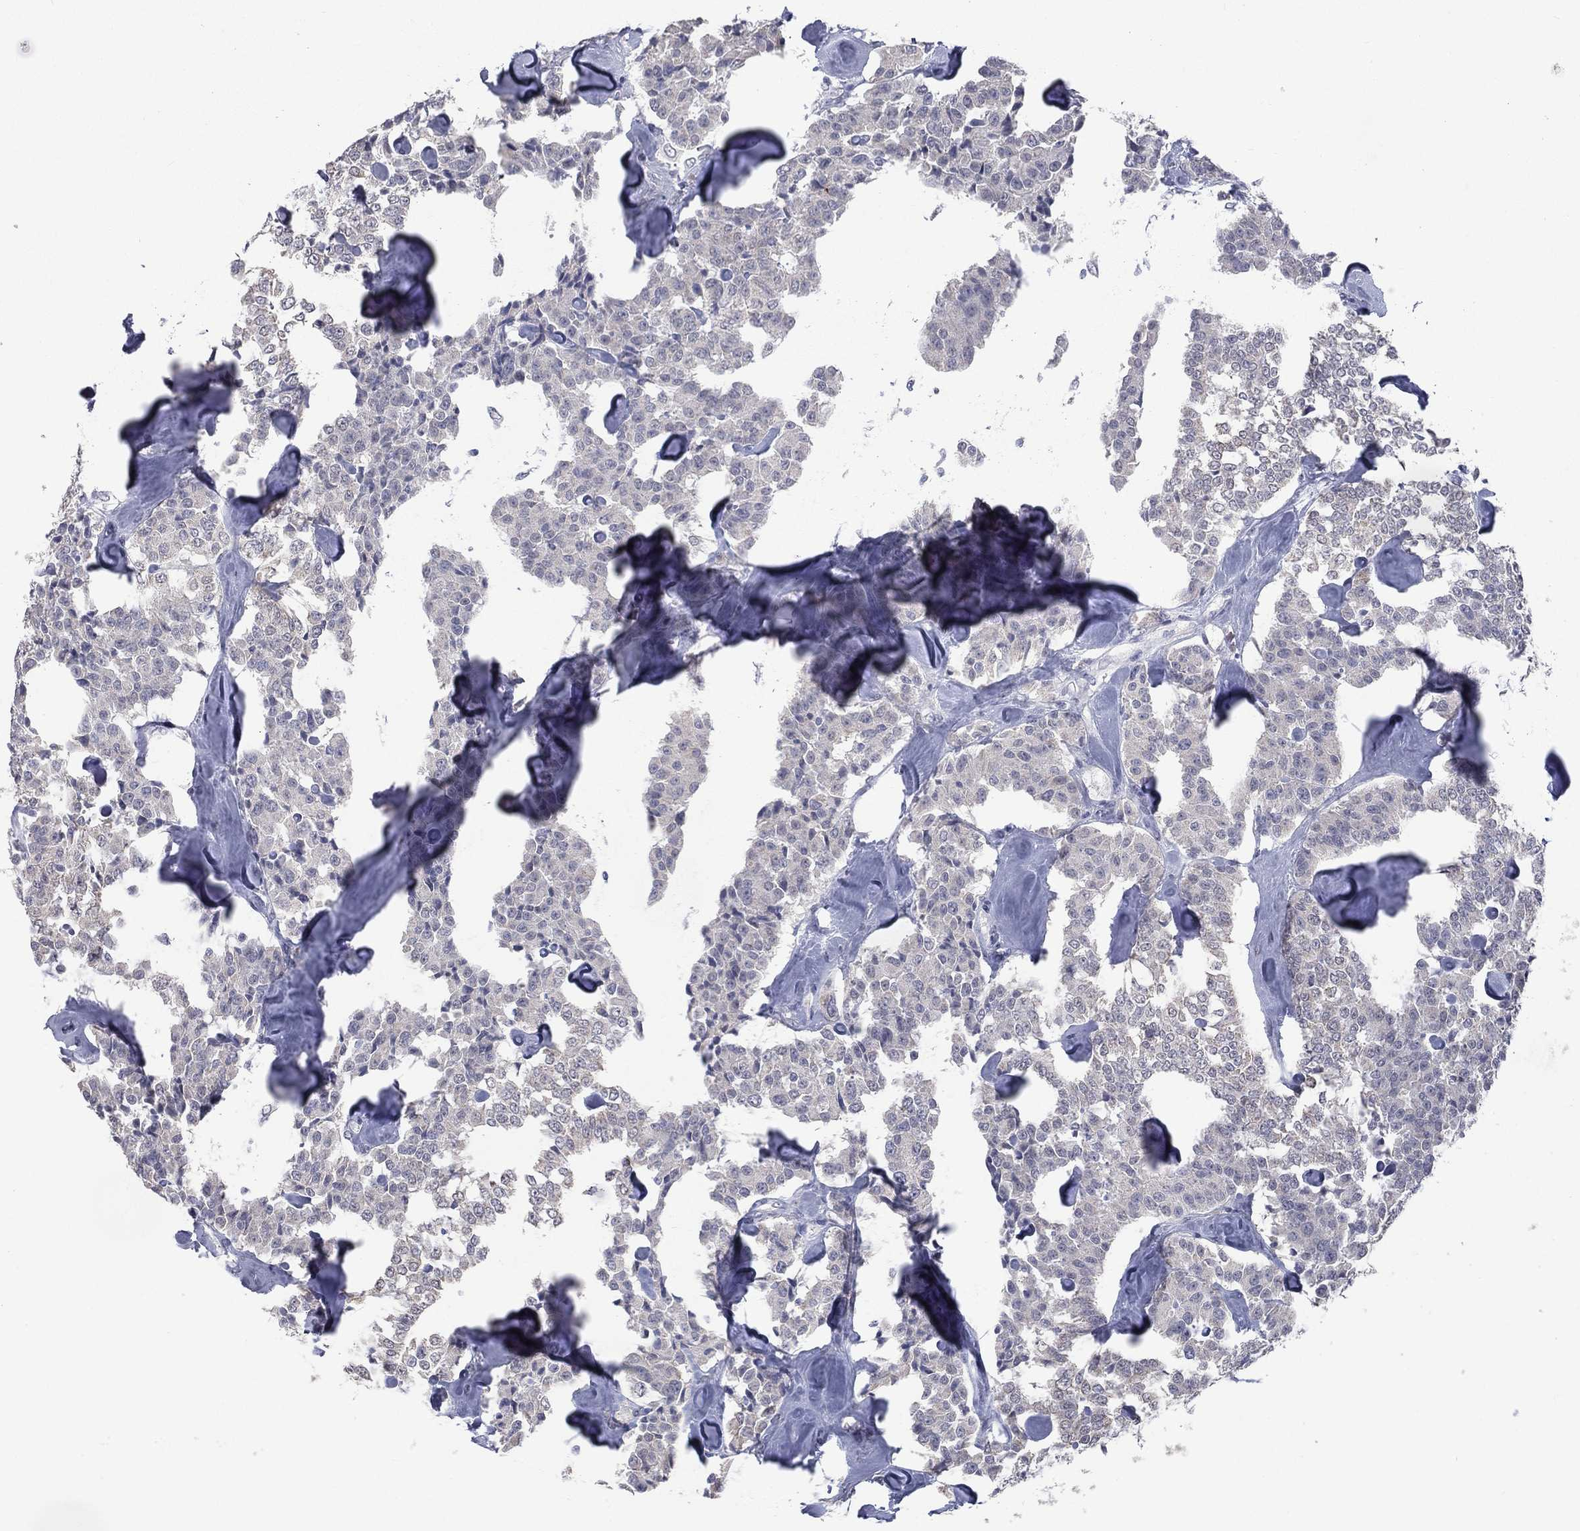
{"staining": {"intensity": "negative", "quantity": "none", "location": "none"}, "tissue": "carcinoid", "cell_type": "Tumor cells", "image_type": "cancer", "snomed": [{"axis": "morphology", "description": "Carcinoid, malignant, NOS"}, {"axis": "topography", "description": "Pancreas"}], "caption": "Immunohistochemistry micrograph of neoplastic tissue: human carcinoid stained with DAB (3,3'-diaminobenzidine) exhibits no significant protein positivity in tumor cells.", "gene": "DMKN", "patient": {"sex": "male", "age": 41}}